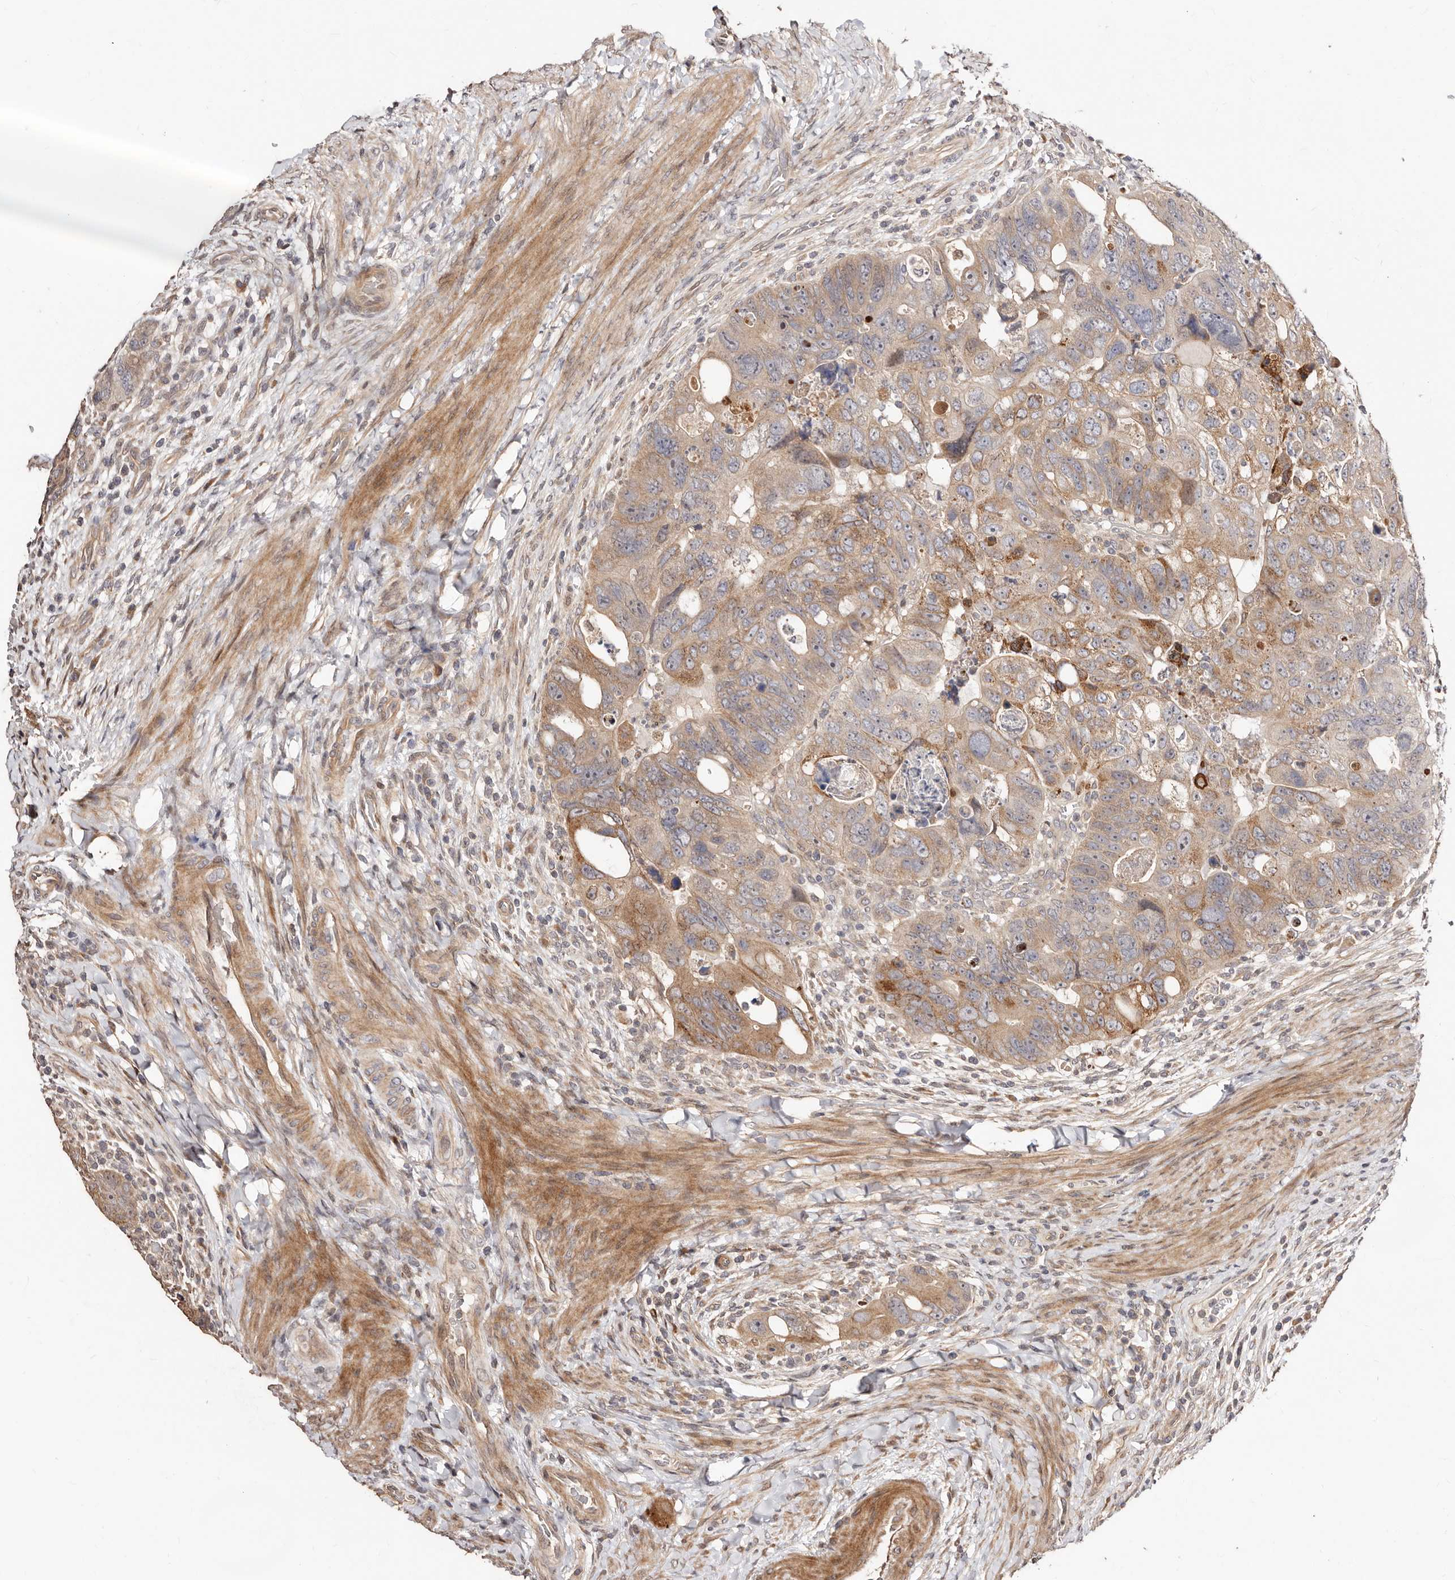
{"staining": {"intensity": "moderate", "quantity": ">75%", "location": "cytoplasmic/membranous"}, "tissue": "colorectal cancer", "cell_type": "Tumor cells", "image_type": "cancer", "snomed": [{"axis": "morphology", "description": "Adenocarcinoma, NOS"}, {"axis": "topography", "description": "Rectum"}], "caption": "Moderate cytoplasmic/membranous protein staining is identified in approximately >75% of tumor cells in colorectal cancer (adenocarcinoma).", "gene": "APOL6", "patient": {"sex": "male", "age": 59}}